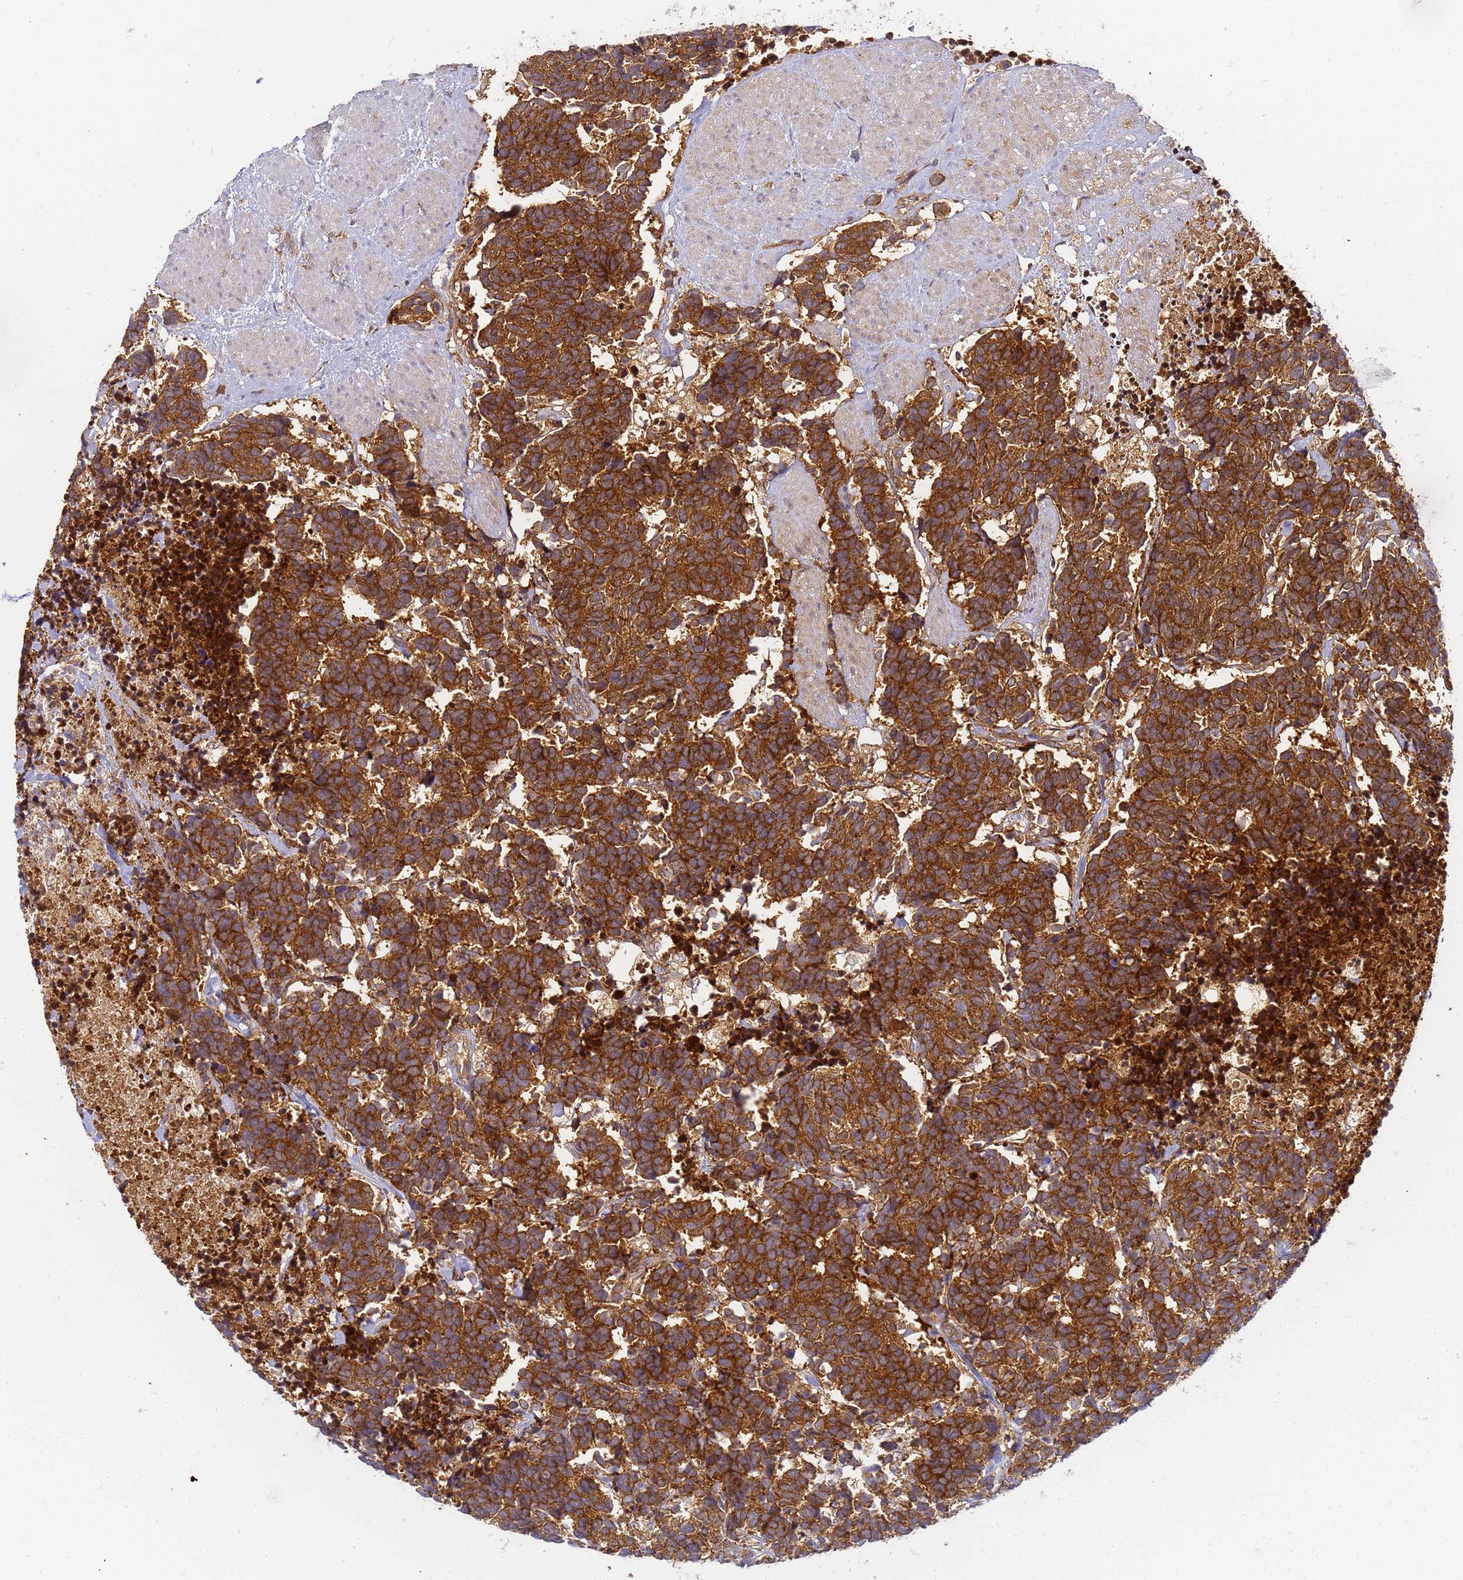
{"staining": {"intensity": "strong", "quantity": ">75%", "location": "cytoplasmic/membranous"}, "tissue": "carcinoid", "cell_type": "Tumor cells", "image_type": "cancer", "snomed": [{"axis": "morphology", "description": "Carcinoma, NOS"}, {"axis": "morphology", "description": "Carcinoid, malignant, NOS"}, {"axis": "topography", "description": "Prostate"}], "caption": "Carcinoma stained with a protein marker shows strong staining in tumor cells.", "gene": "CHM", "patient": {"sex": "male", "age": 57}}